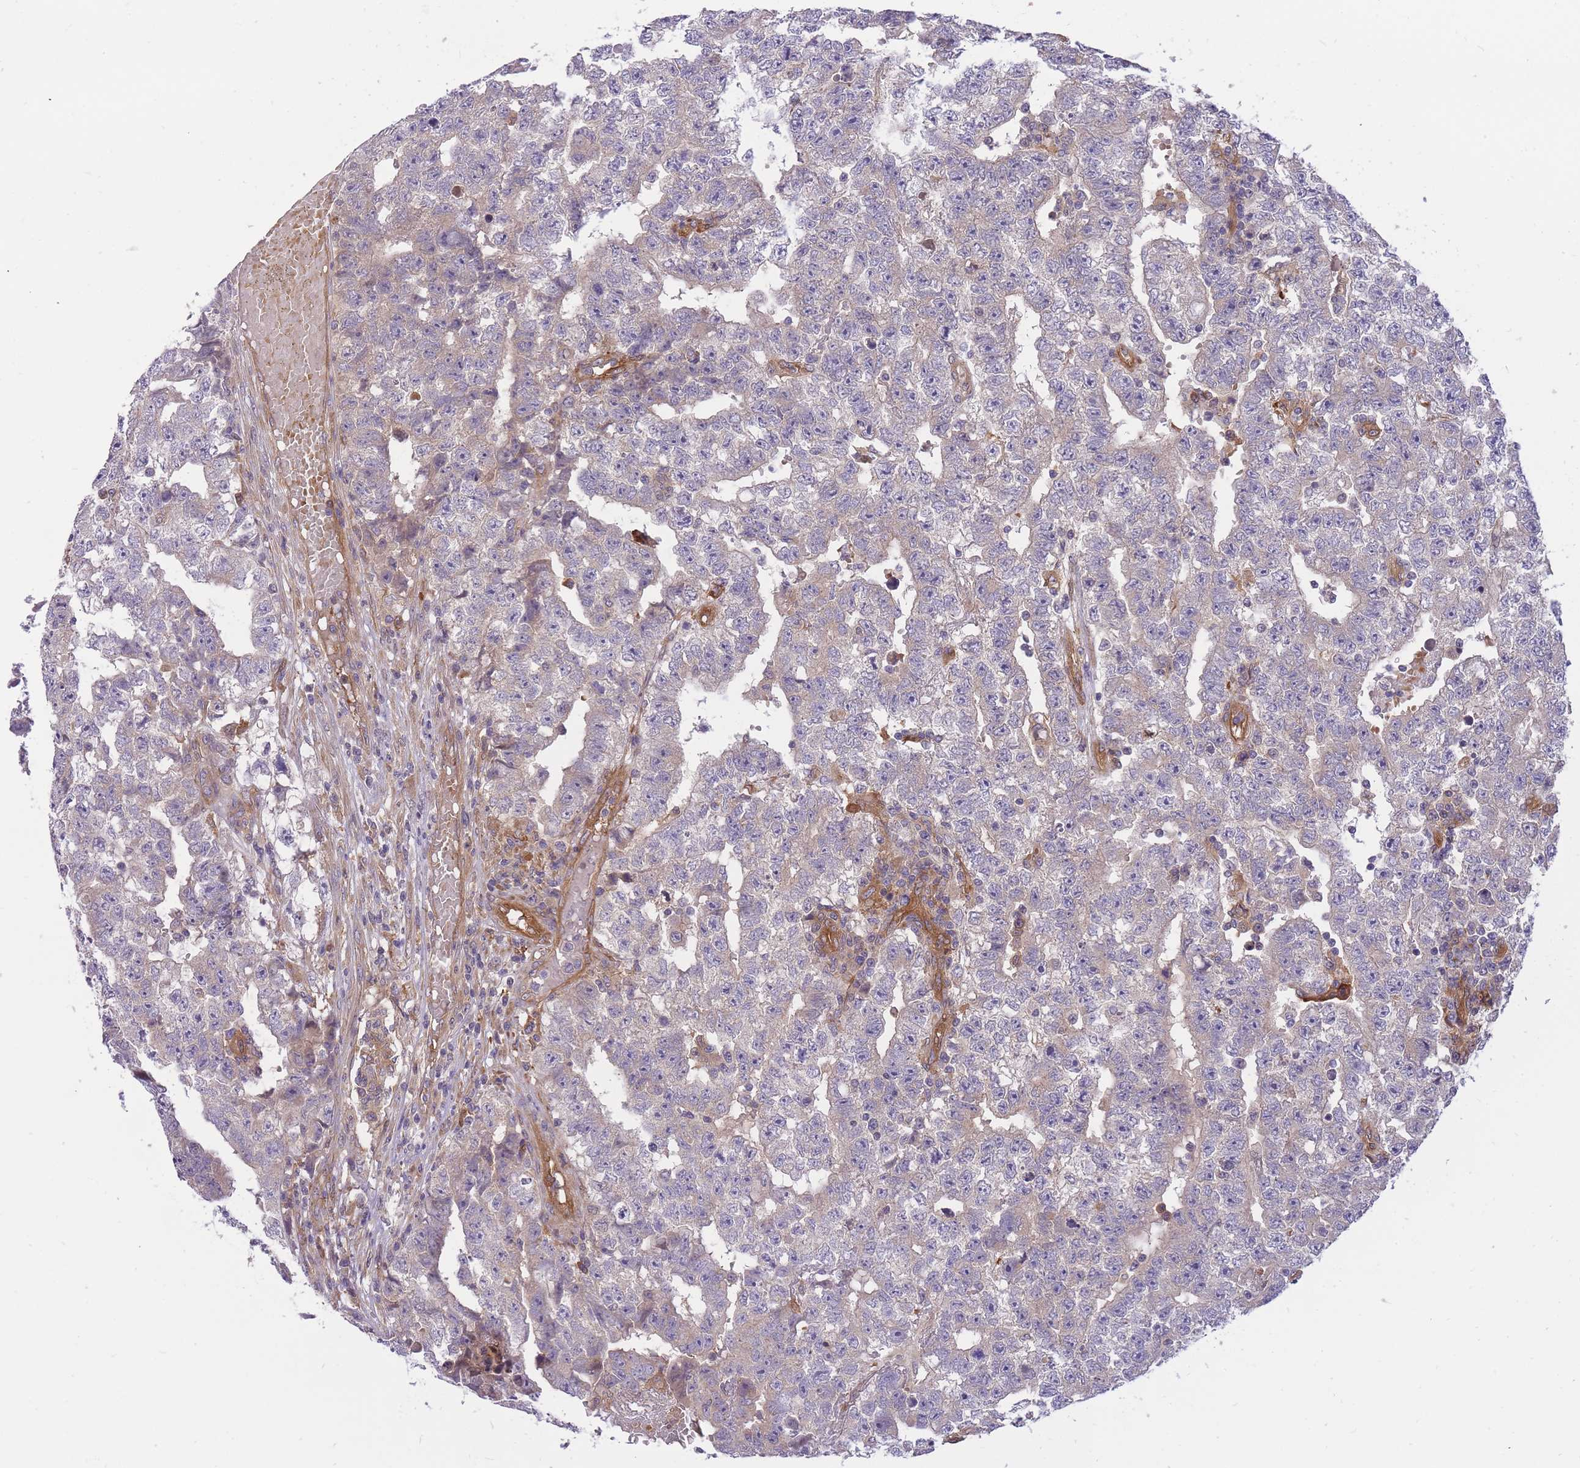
{"staining": {"intensity": "negative", "quantity": "none", "location": "none"}, "tissue": "testis cancer", "cell_type": "Tumor cells", "image_type": "cancer", "snomed": [{"axis": "morphology", "description": "Carcinoma, Embryonal, NOS"}, {"axis": "topography", "description": "Testis"}], "caption": "DAB immunohistochemical staining of human testis cancer (embryonal carcinoma) shows no significant staining in tumor cells. (Stains: DAB IHC with hematoxylin counter stain, Microscopy: brightfield microscopy at high magnification).", "gene": "CRYGN", "patient": {"sex": "male", "age": 25}}